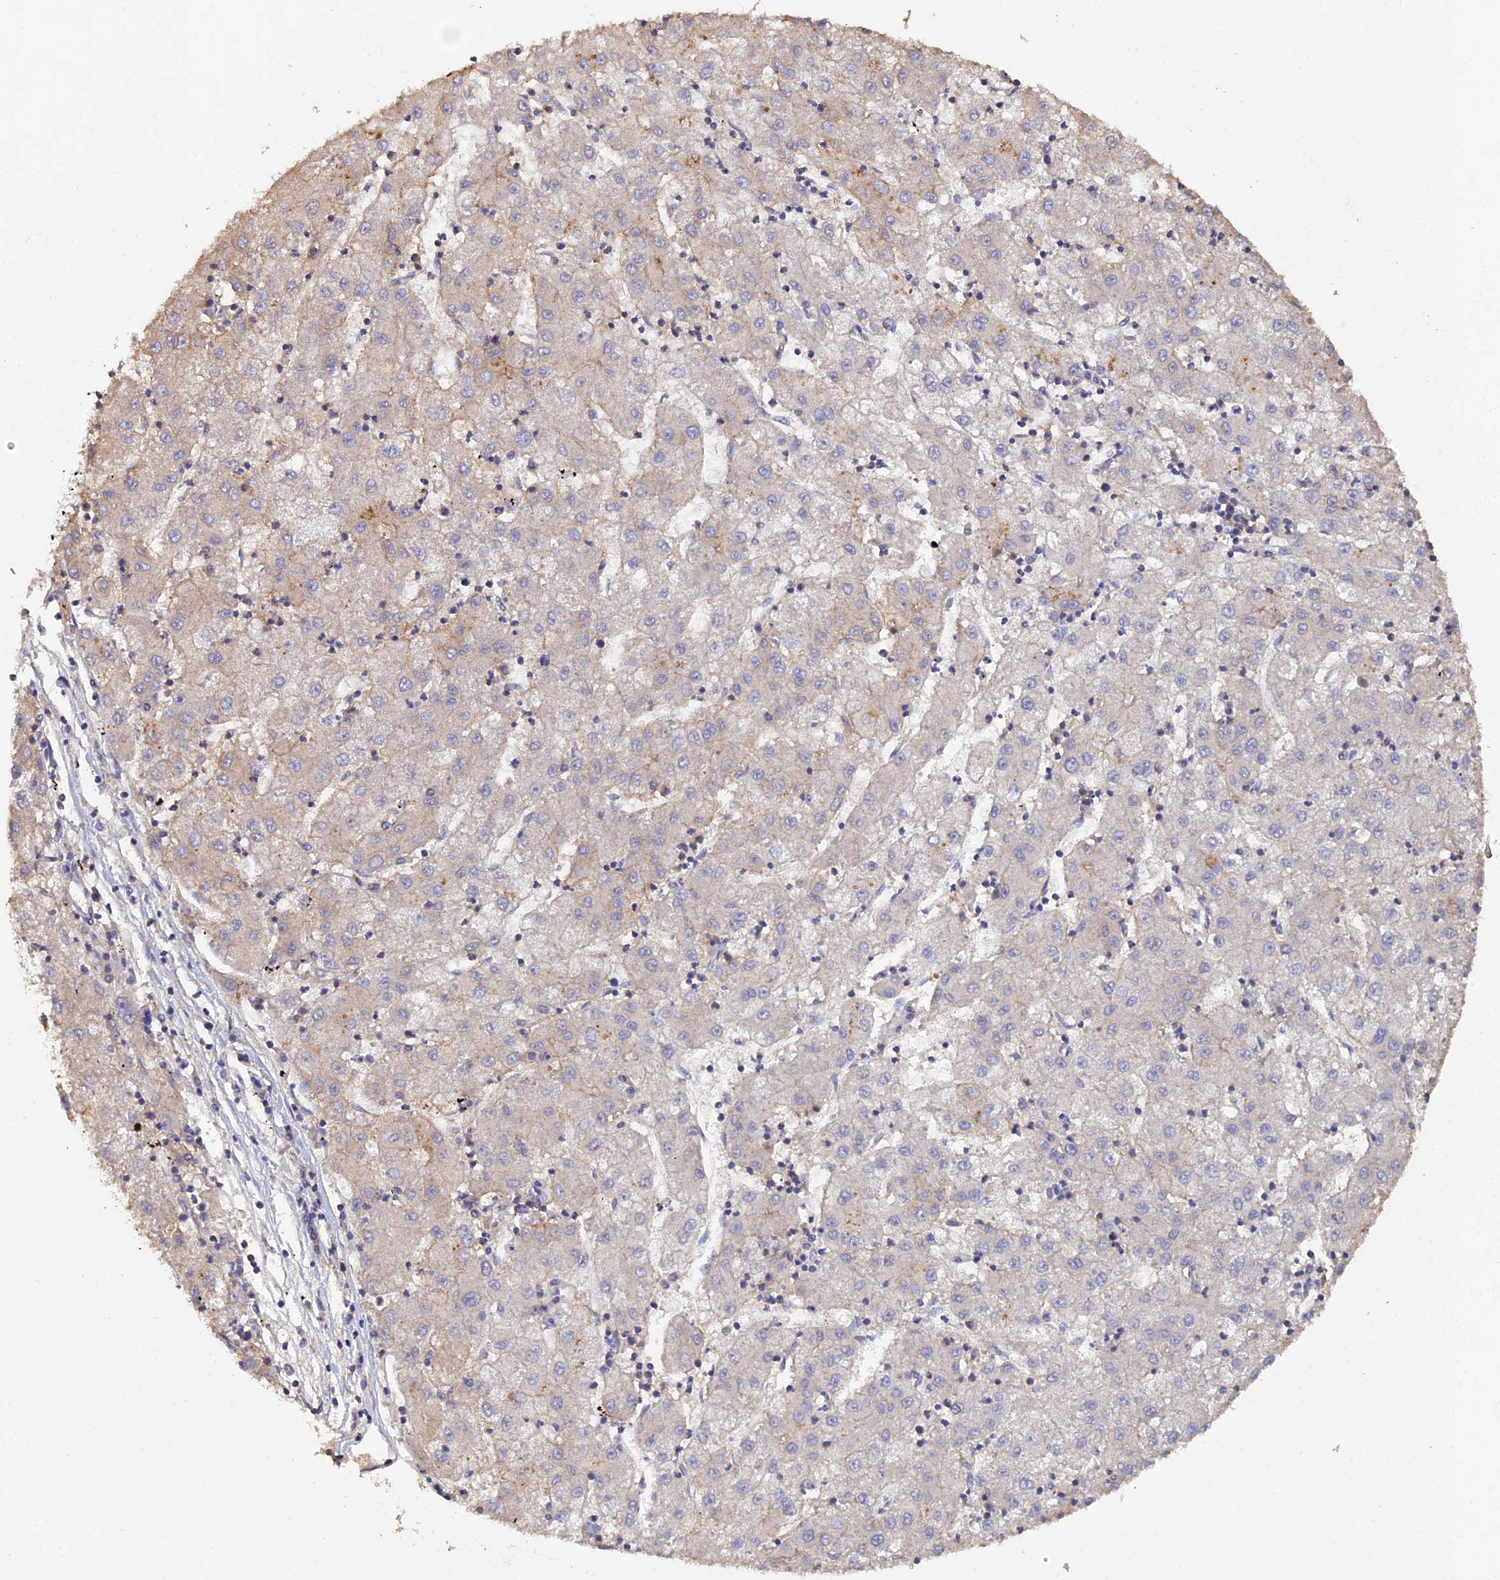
{"staining": {"intensity": "weak", "quantity": "<25%", "location": "cytoplasmic/membranous"}, "tissue": "liver cancer", "cell_type": "Tumor cells", "image_type": "cancer", "snomed": [{"axis": "morphology", "description": "Carcinoma, Hepatocellular, NOS"}, {"axis": "topography", "description": "Liver"}], "caption": "Tumor cells are negative for protein expression in human liver hepatocellular carcinoma.", "gene": "SPANXN4", "patient": {"sex": "male", "age": 72}}